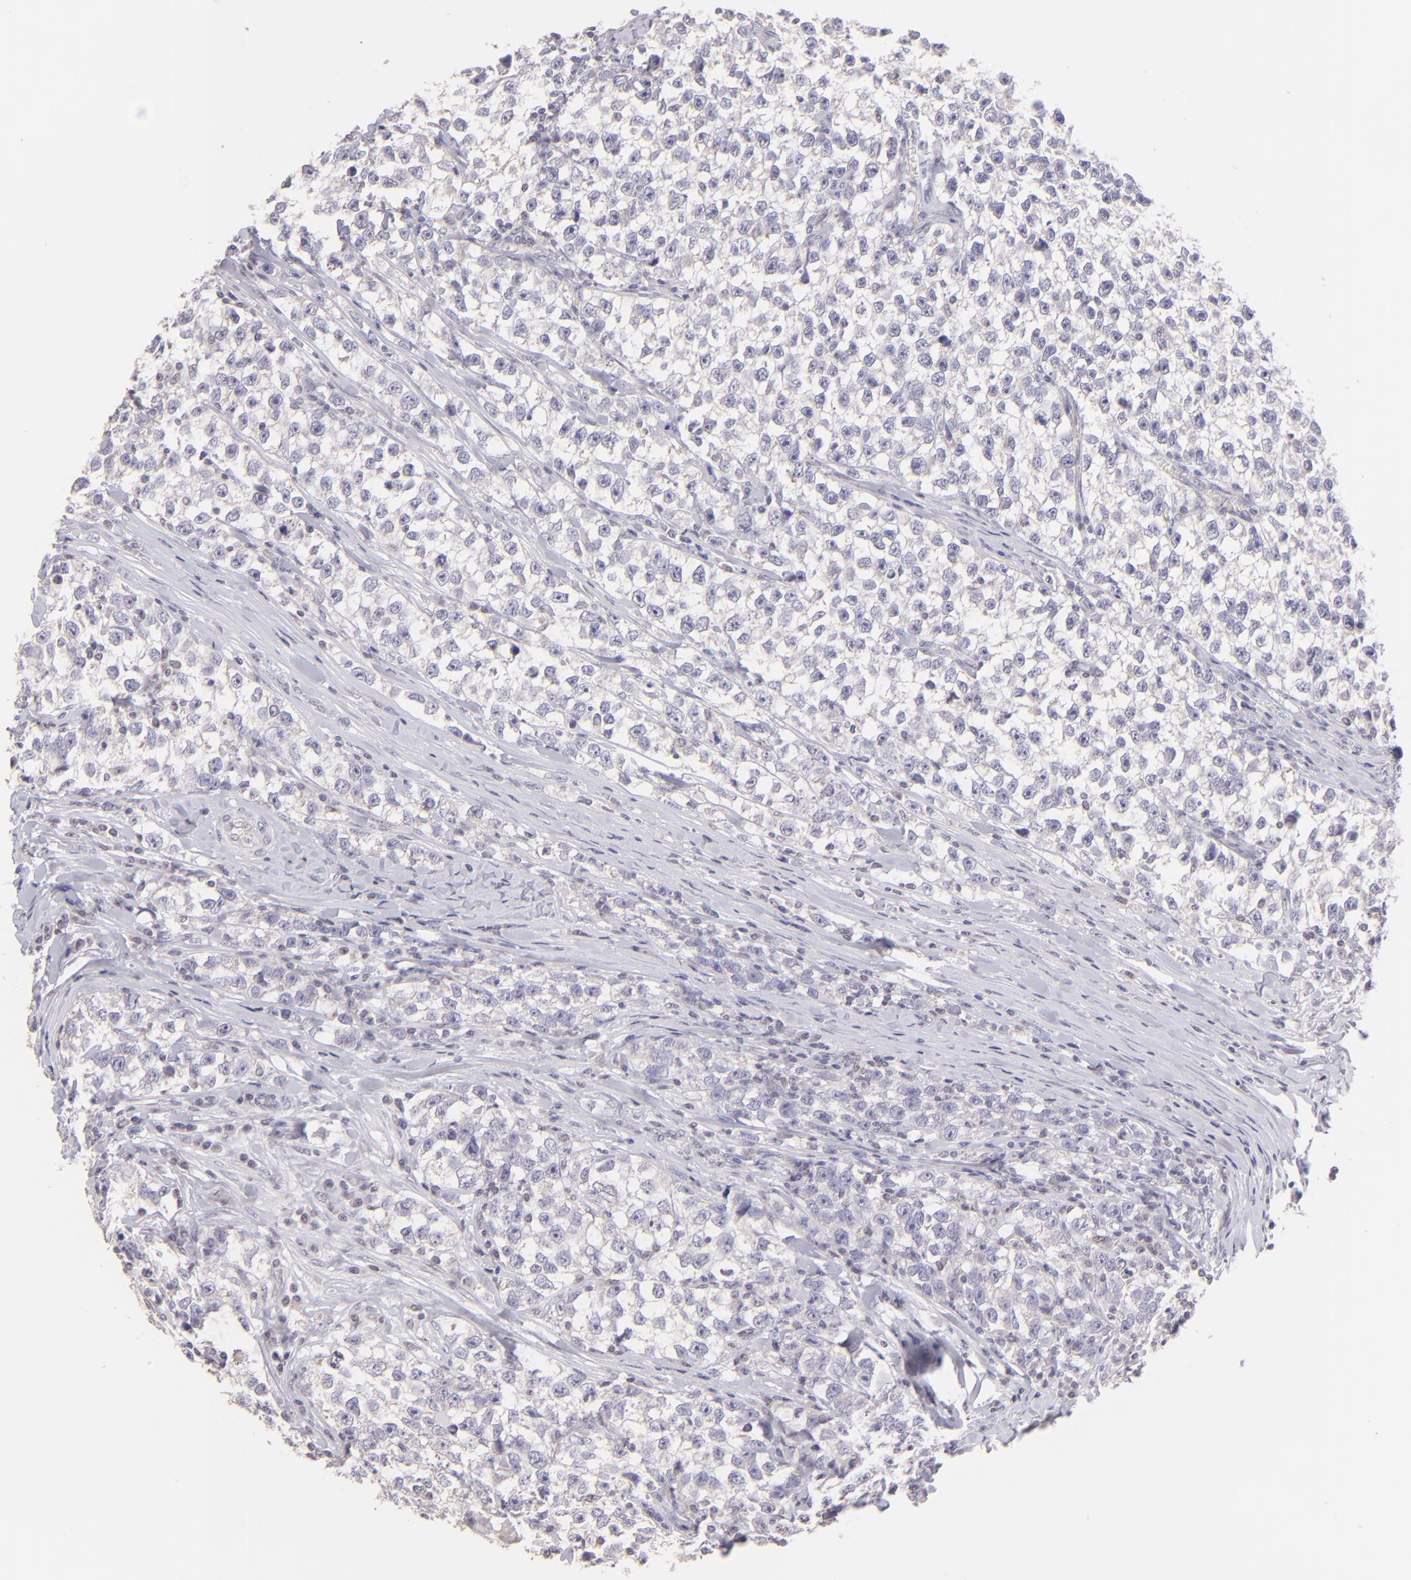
{"staining": {"intensity": "negative", "quantity": "none", "location": "none"}, "tissue": "testis cancer", "cell_type": "Tumor cells", "image_type": "cancer", "snomed": [{"axis": "morphology", "description": "Seminoma, NOS"}, {"axis": "morphology", "description": "Carcinoma, Embryonal, NOS"}, {"axis": "topography", "description": "Testis"}], "caption": "This is a histopathology image of immunohistochemistry staining of seminoma (testis), which shows no staining in tumor cells. Nuclei are stained in blue.", "gene": "MAGEA1", "patient": {"sex": "male", "age": 30}}